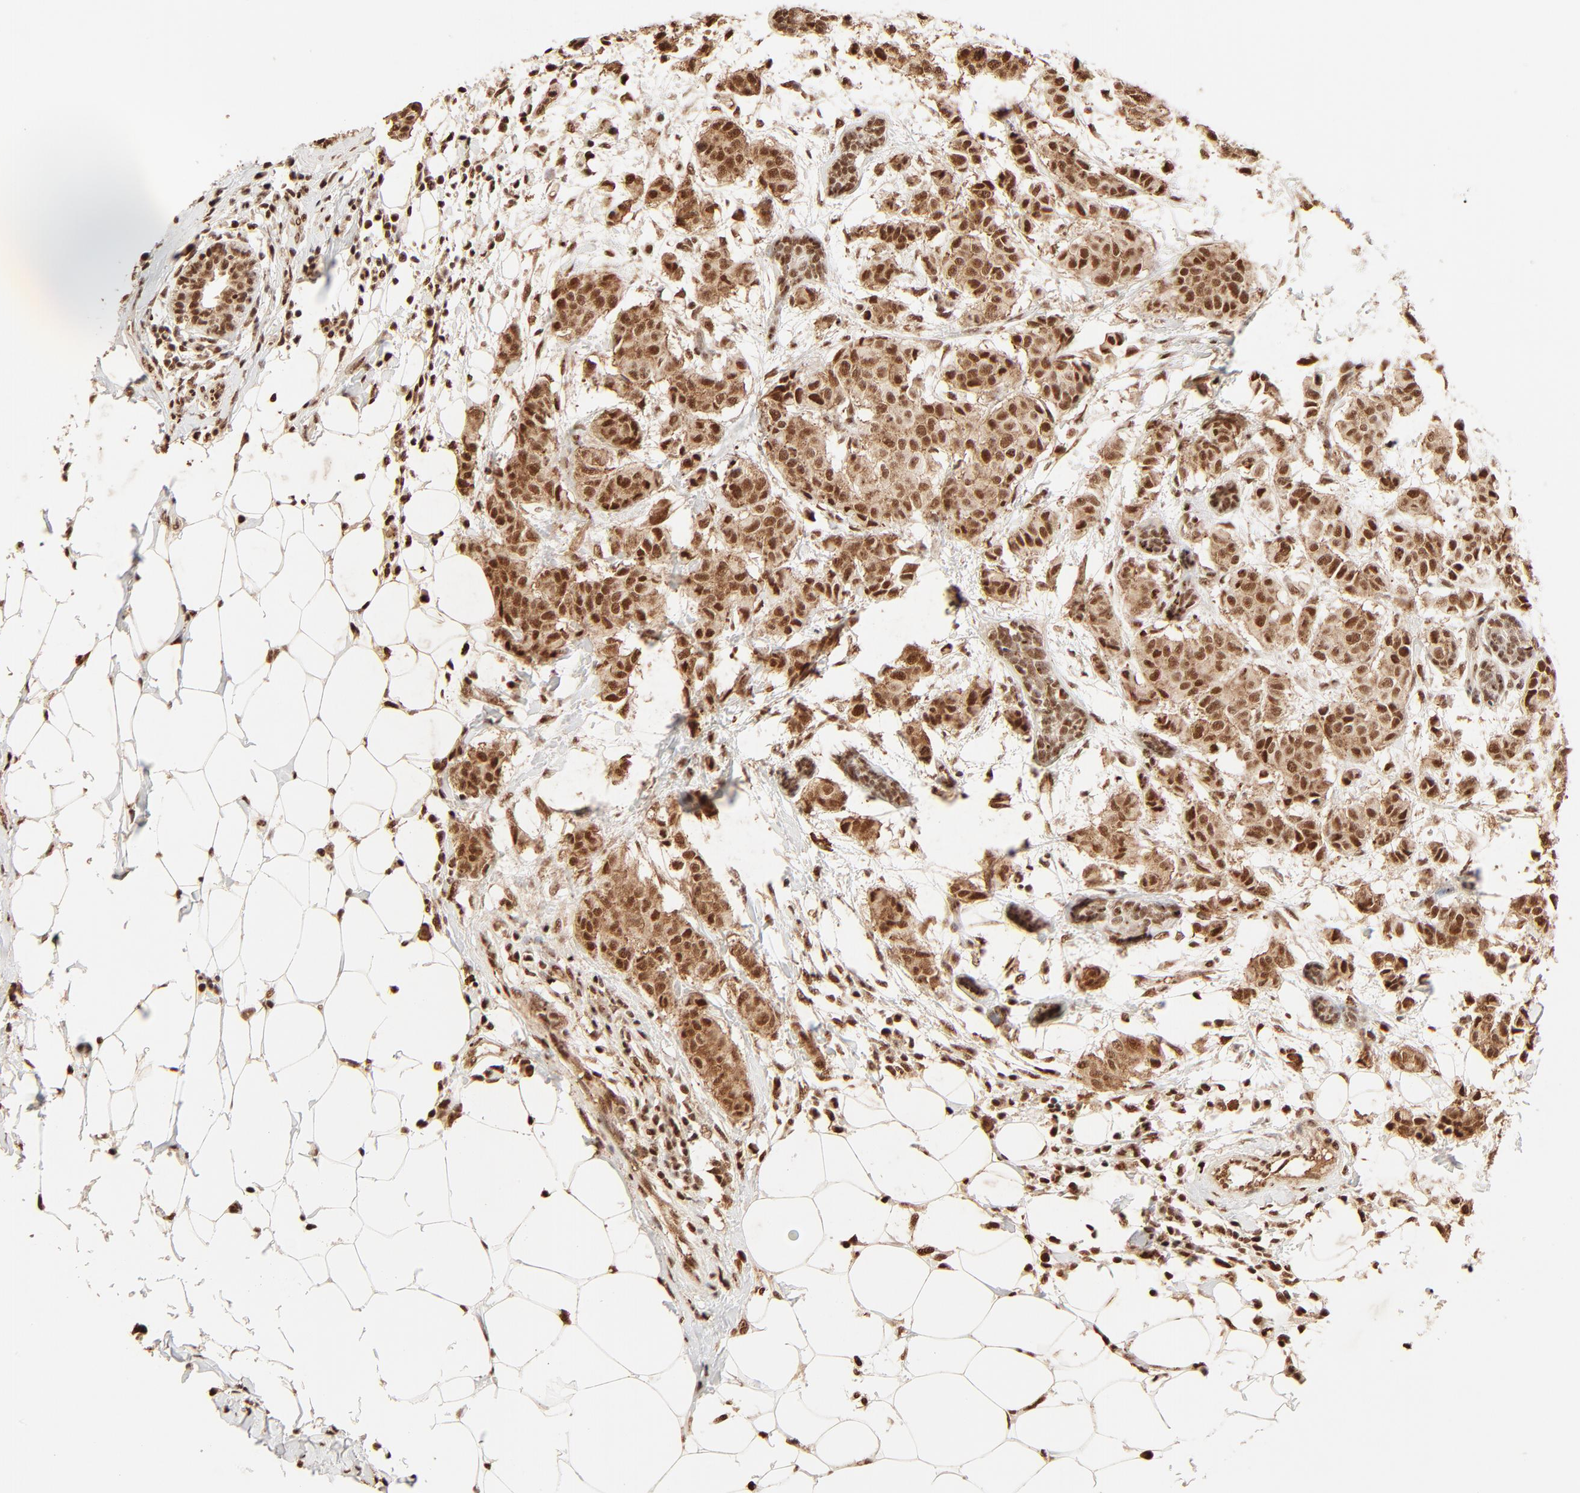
{"staining": {"intensity": "strong", "quantity": ">75%", "location": "cytoplasmic/membranous,nuclear"}, "tissue": "breast cancer", "cell_type": "Tumor cells", "image_type": "cancer", "snomed": [{"axis": "morphology", "description": "Duct carcinoma"}, {"axis": "topography", "description": "Breast"}], "caption": "Breast cancer (invasive ductal carcinoma) was stained to show a protein in brown. There is high levels of strong cytoplasmic/membranous and nuclear staining in about >75% of tumor cells.", "gene": "FAM50A", "patient": {"sex": "female", "age": 40}}